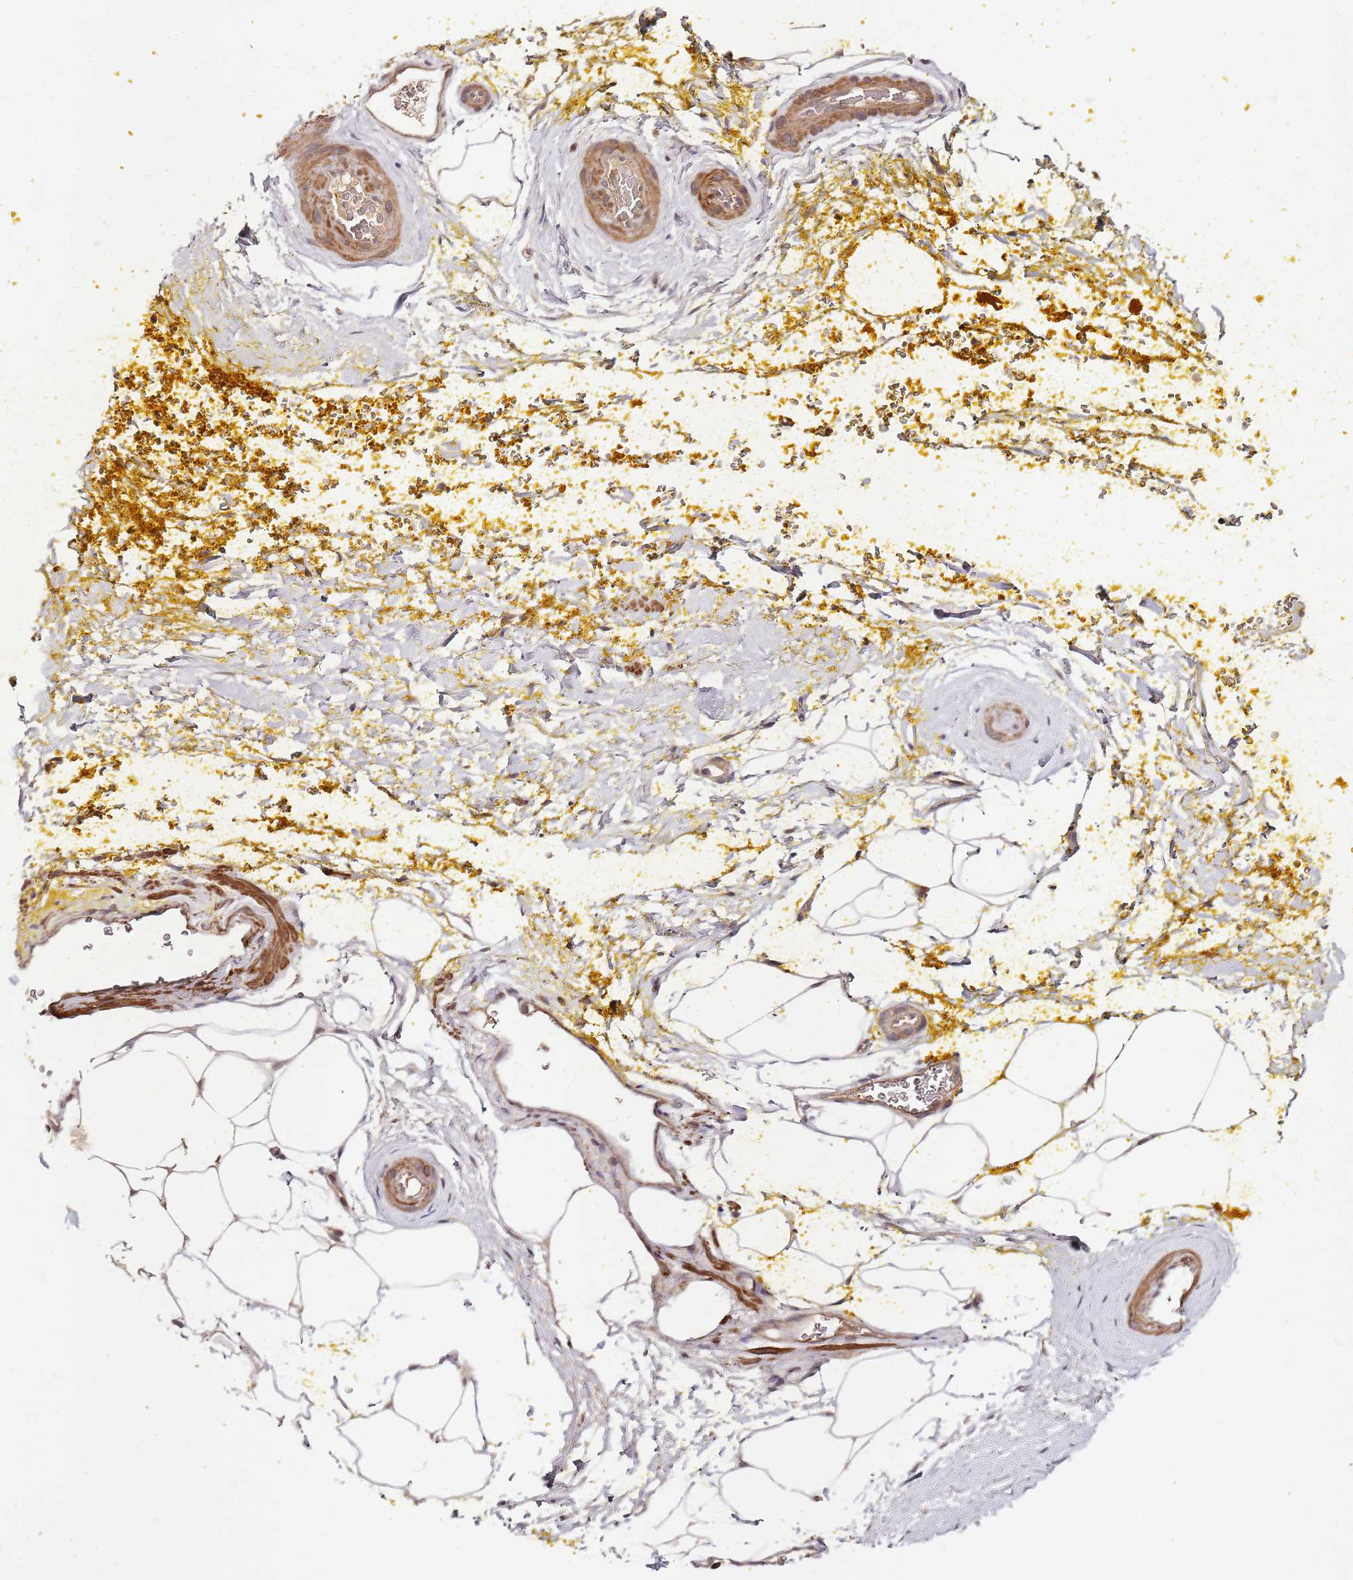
{"staining": {"intensity": "moderate", "quantity": "25%-75%", "location": "cytoplasmic/membranous"}, "tissue": "adipose tissue", "cell_type": "Adipocytes", "image_type": "normal", "snomed": [{"axis": "morphology", "description": "Normal tissue, NOS"}, {"axis": "morphology", "description": "Adenocarcinoma, Low grade"}, {"axis": "topography", "description": "Prostate"}, {"axis": "topography", "description": "Peripheral nerve tissue"}], "caption": "A brown stain highlights moderate cytoplasmic/membranous staining of a protein in adipocytes of unremarkable human adipose tissue.", "gene": "LIN37", "patient": {"sex": "male", "age": 63}}